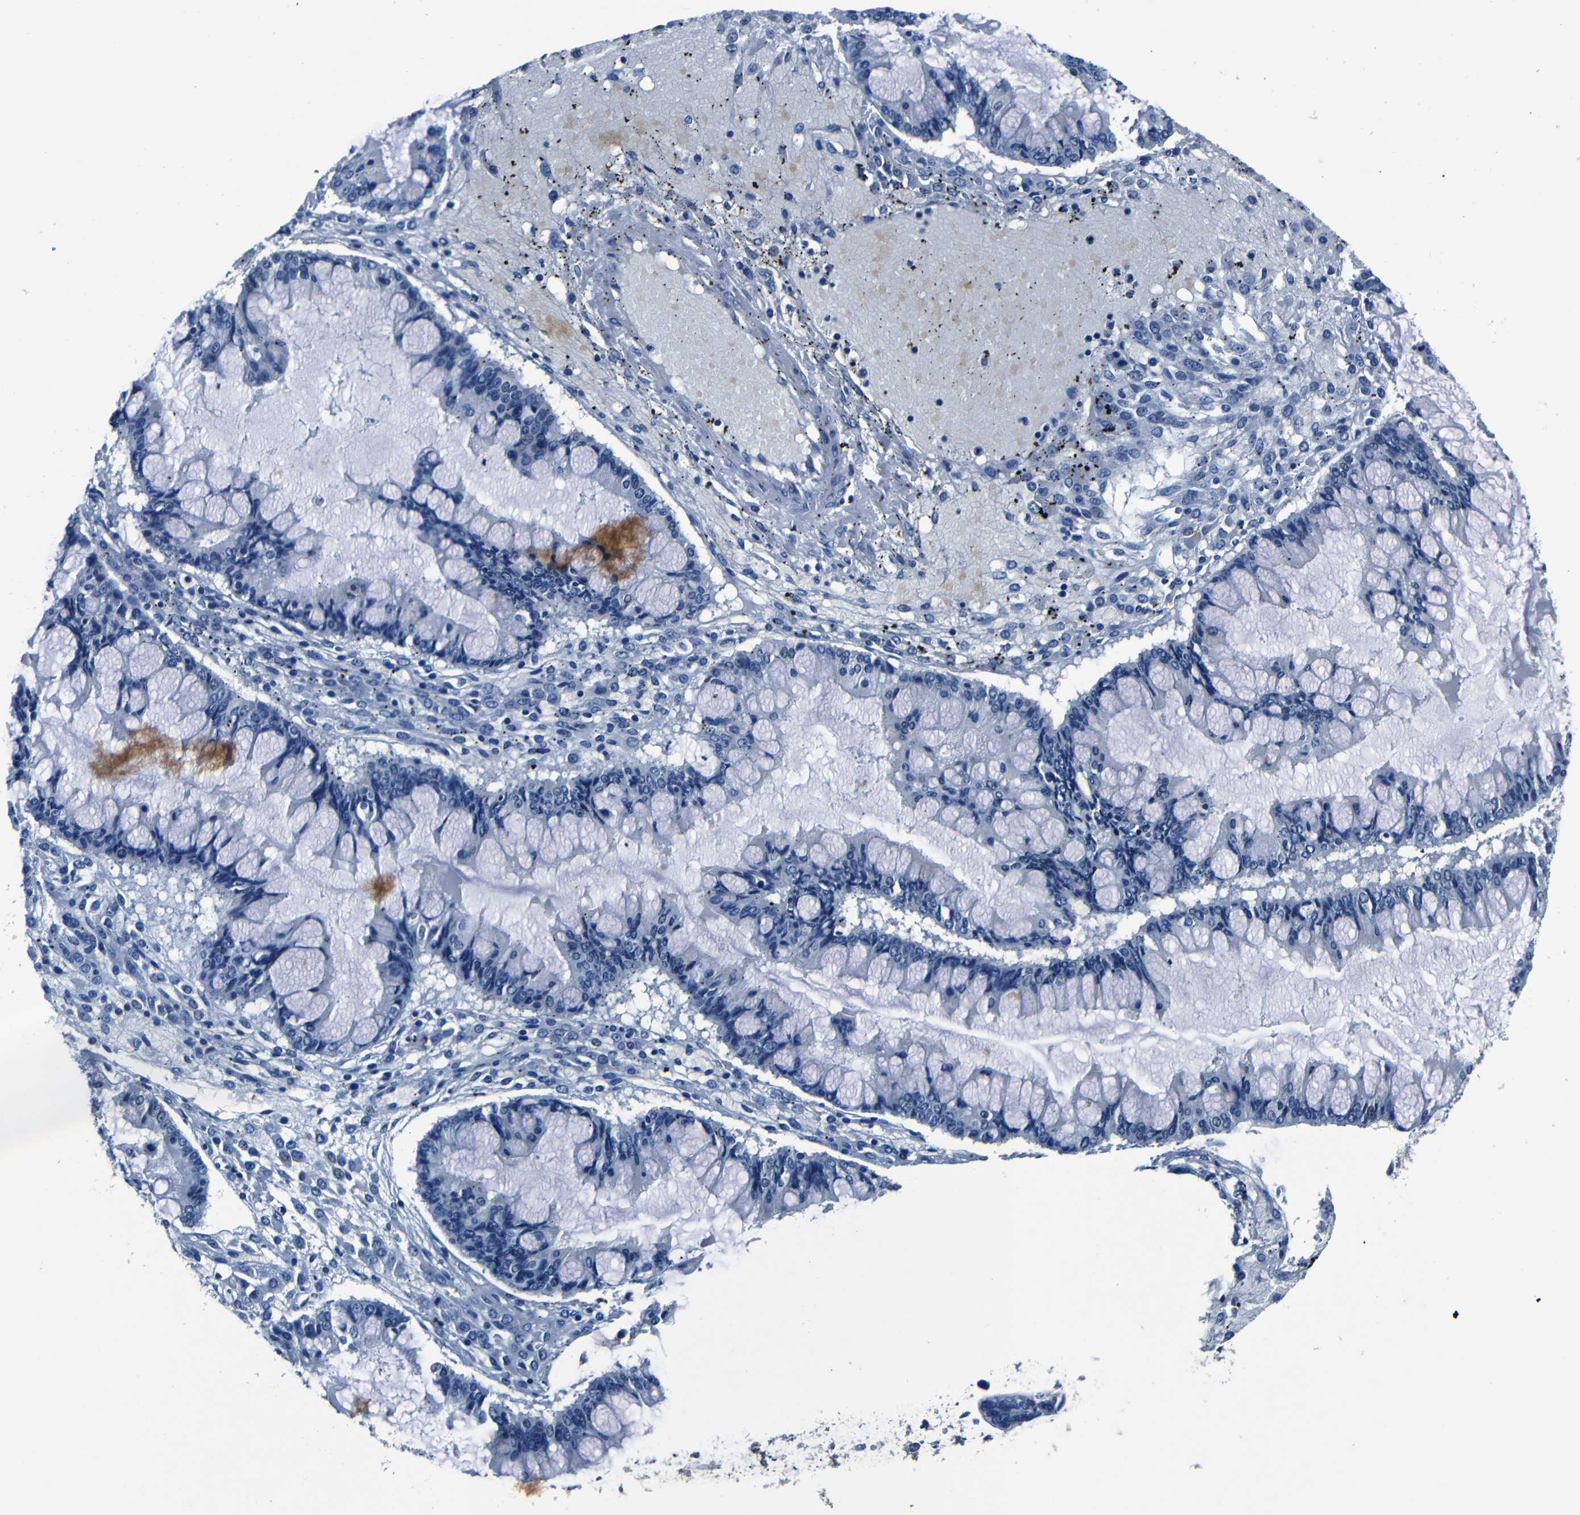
{"staining": {"intensity": "negative", "quantity": "none", "location": "none"}, "tissue": "ovarian cancer", "cell_type": "Tumor cells", "image_type": "cancer", "snomed": [{"axis": "morphology", "description": "Cystadenocarcinoma, mucinous, NOS"}, {"axis": "topography", "description": "Ovary"}], "caption": "The immunohistochemistry photomicrograph has no significant staining in tumor cells of ovarian mucinous cystadenocarcinoma tissue.", "gene": "NCMAP", "patient": {"sex": "female", "age": 73}}